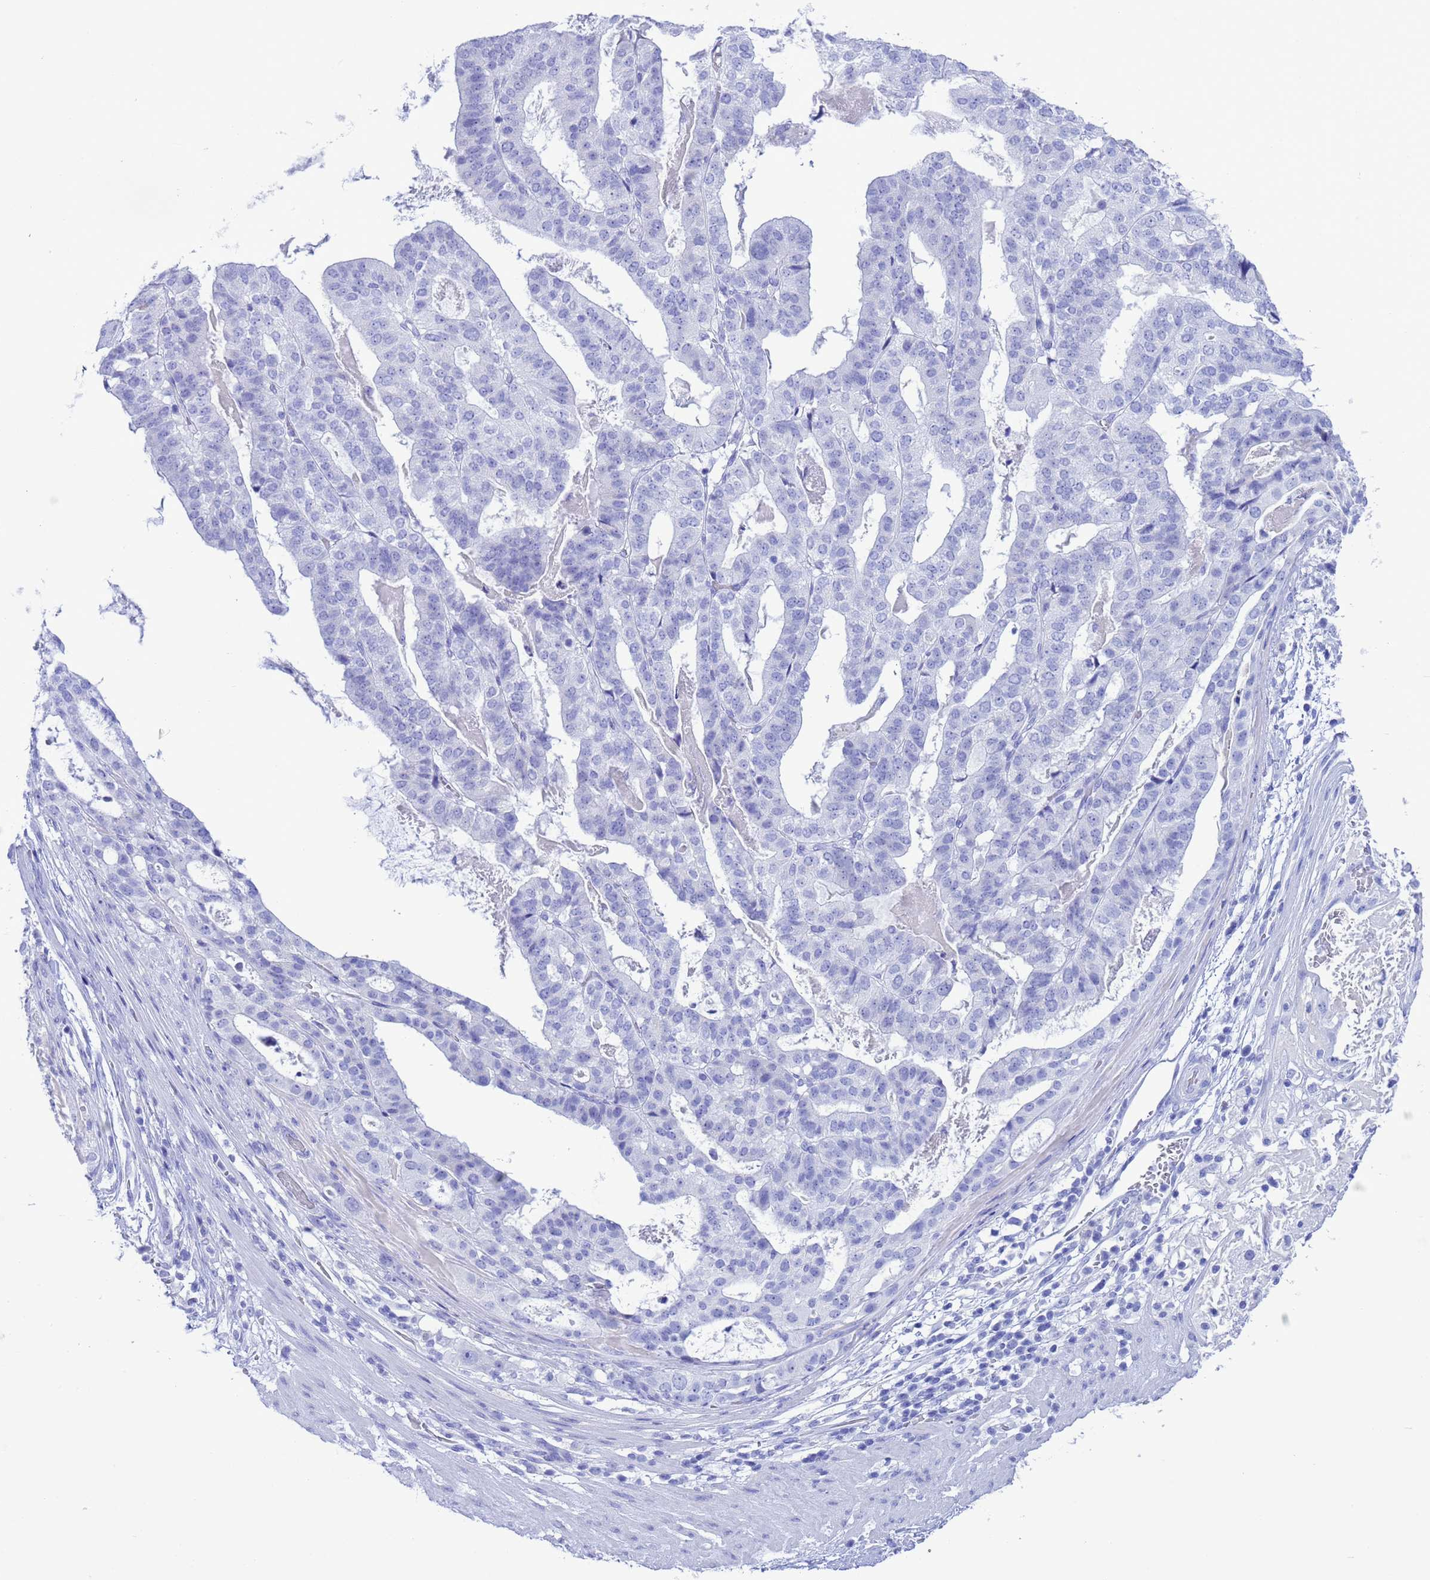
{"staining": {"intensity": "negative", "quantity": "none", "location": "none"}, "tissue": "stomach cancer", "cell_type": "Tumor cells", "image_type": "cancer", "snomed": [{"axis": "morphology", "description": "Adenocarcinoma, NOS"}, {"axis": "topography", "description": "Stomach"}], "caption": "The histopathology image exhibits no significant staining in tumor cells of stomach adenocarcinoma.", "gene": "GSTM1", "patient": {"sex": "male", "age": 48}}